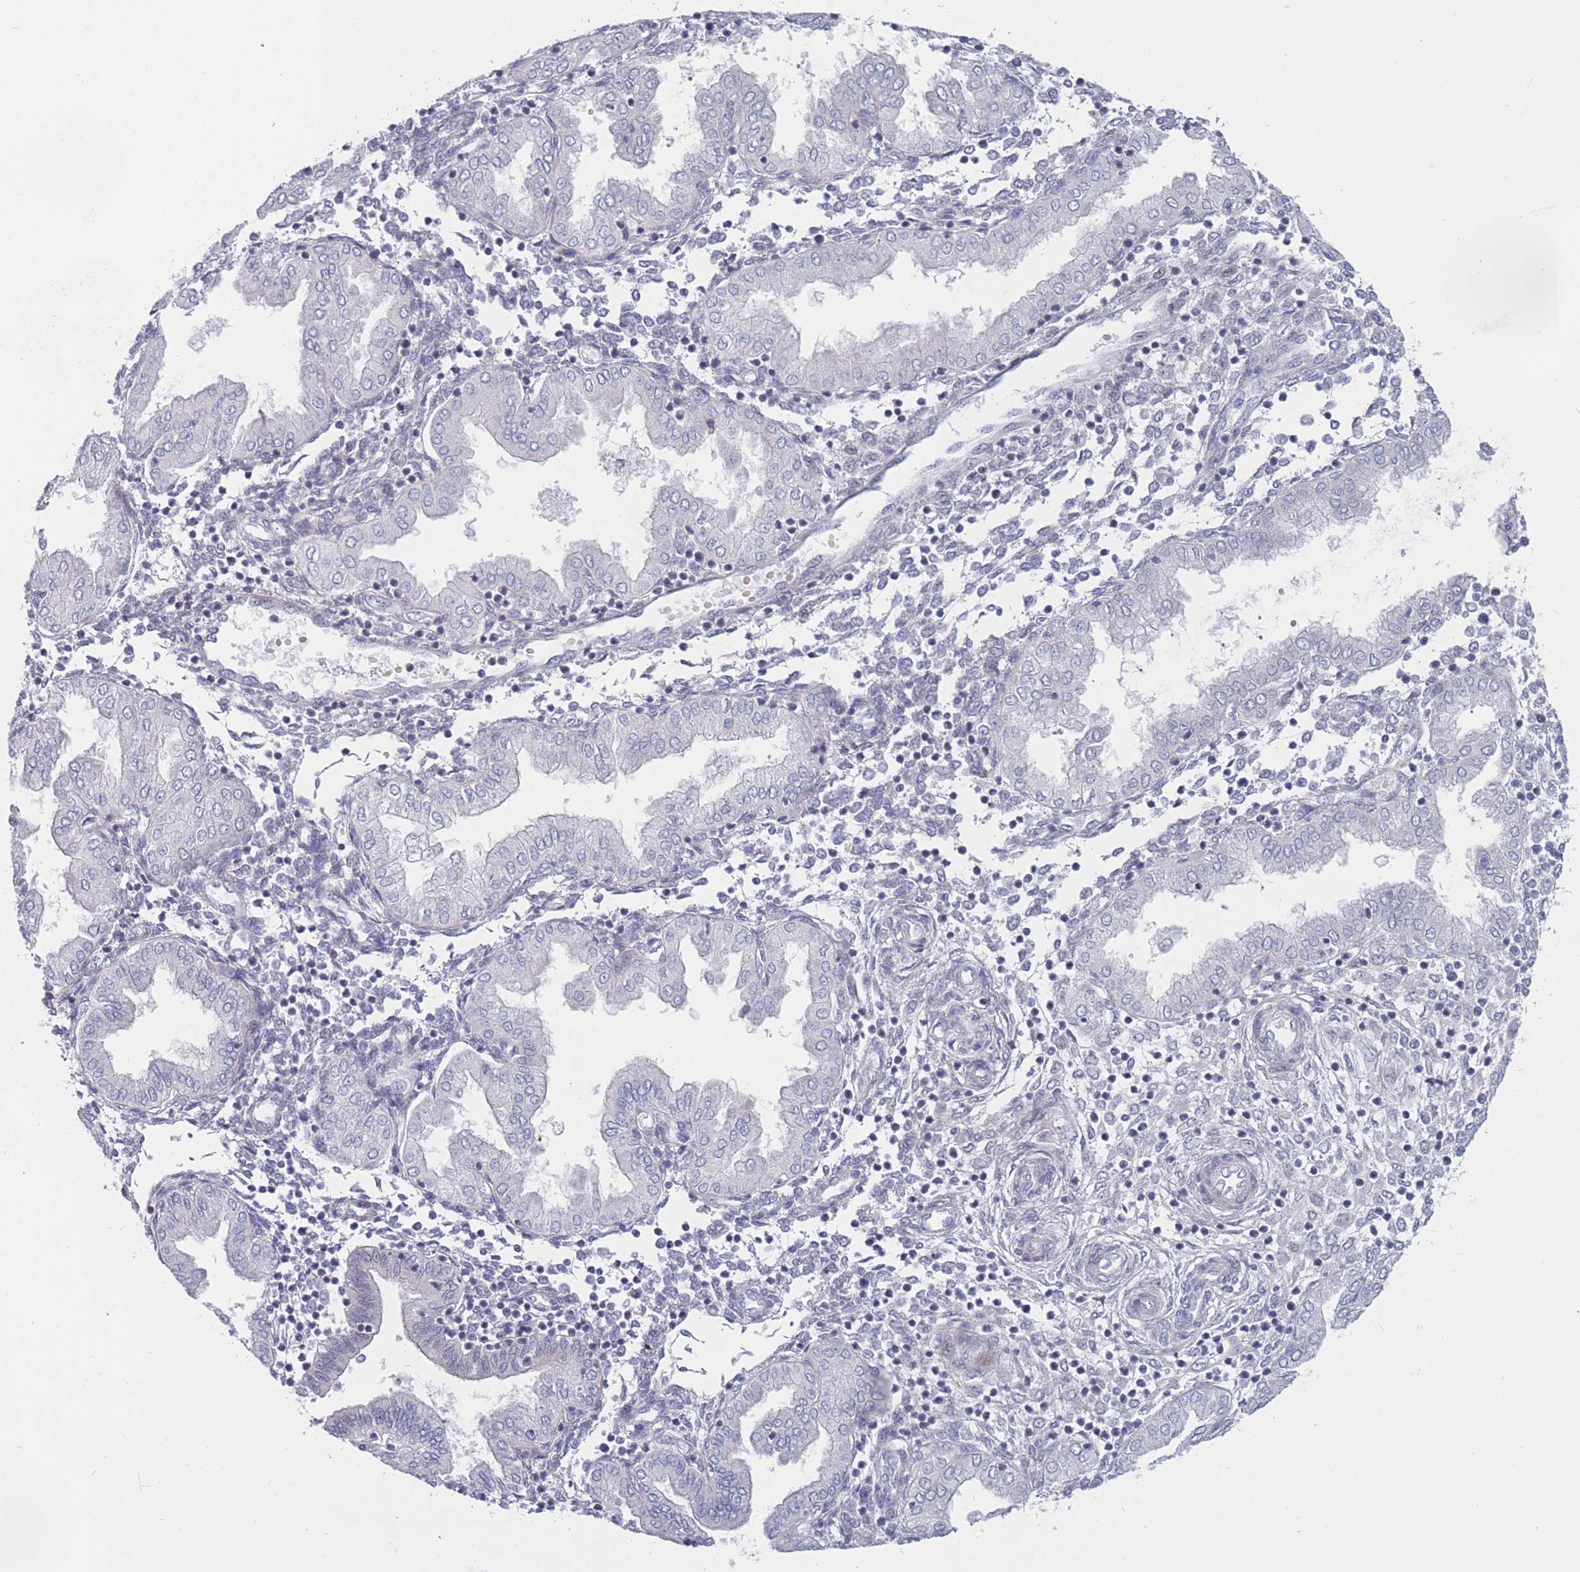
{"staining": {"intensity": "negative", "quantity": "none", "location": "none"}, "tissue": "endometrium", "cell_type": "Cells in endometrial stroma", "image_type": "normal", "snomed": [{"axis": "morphology", "description": "Normal tissue, NOS"}, {"axis": "topography", "description": "Endometrium"}], "caption": "Endometrium stained for a protein using IHC exhibits no expression cells in endometrial stroma.", "gene": "BCL9L", "patient": {"sex": "female", "age": 53}}